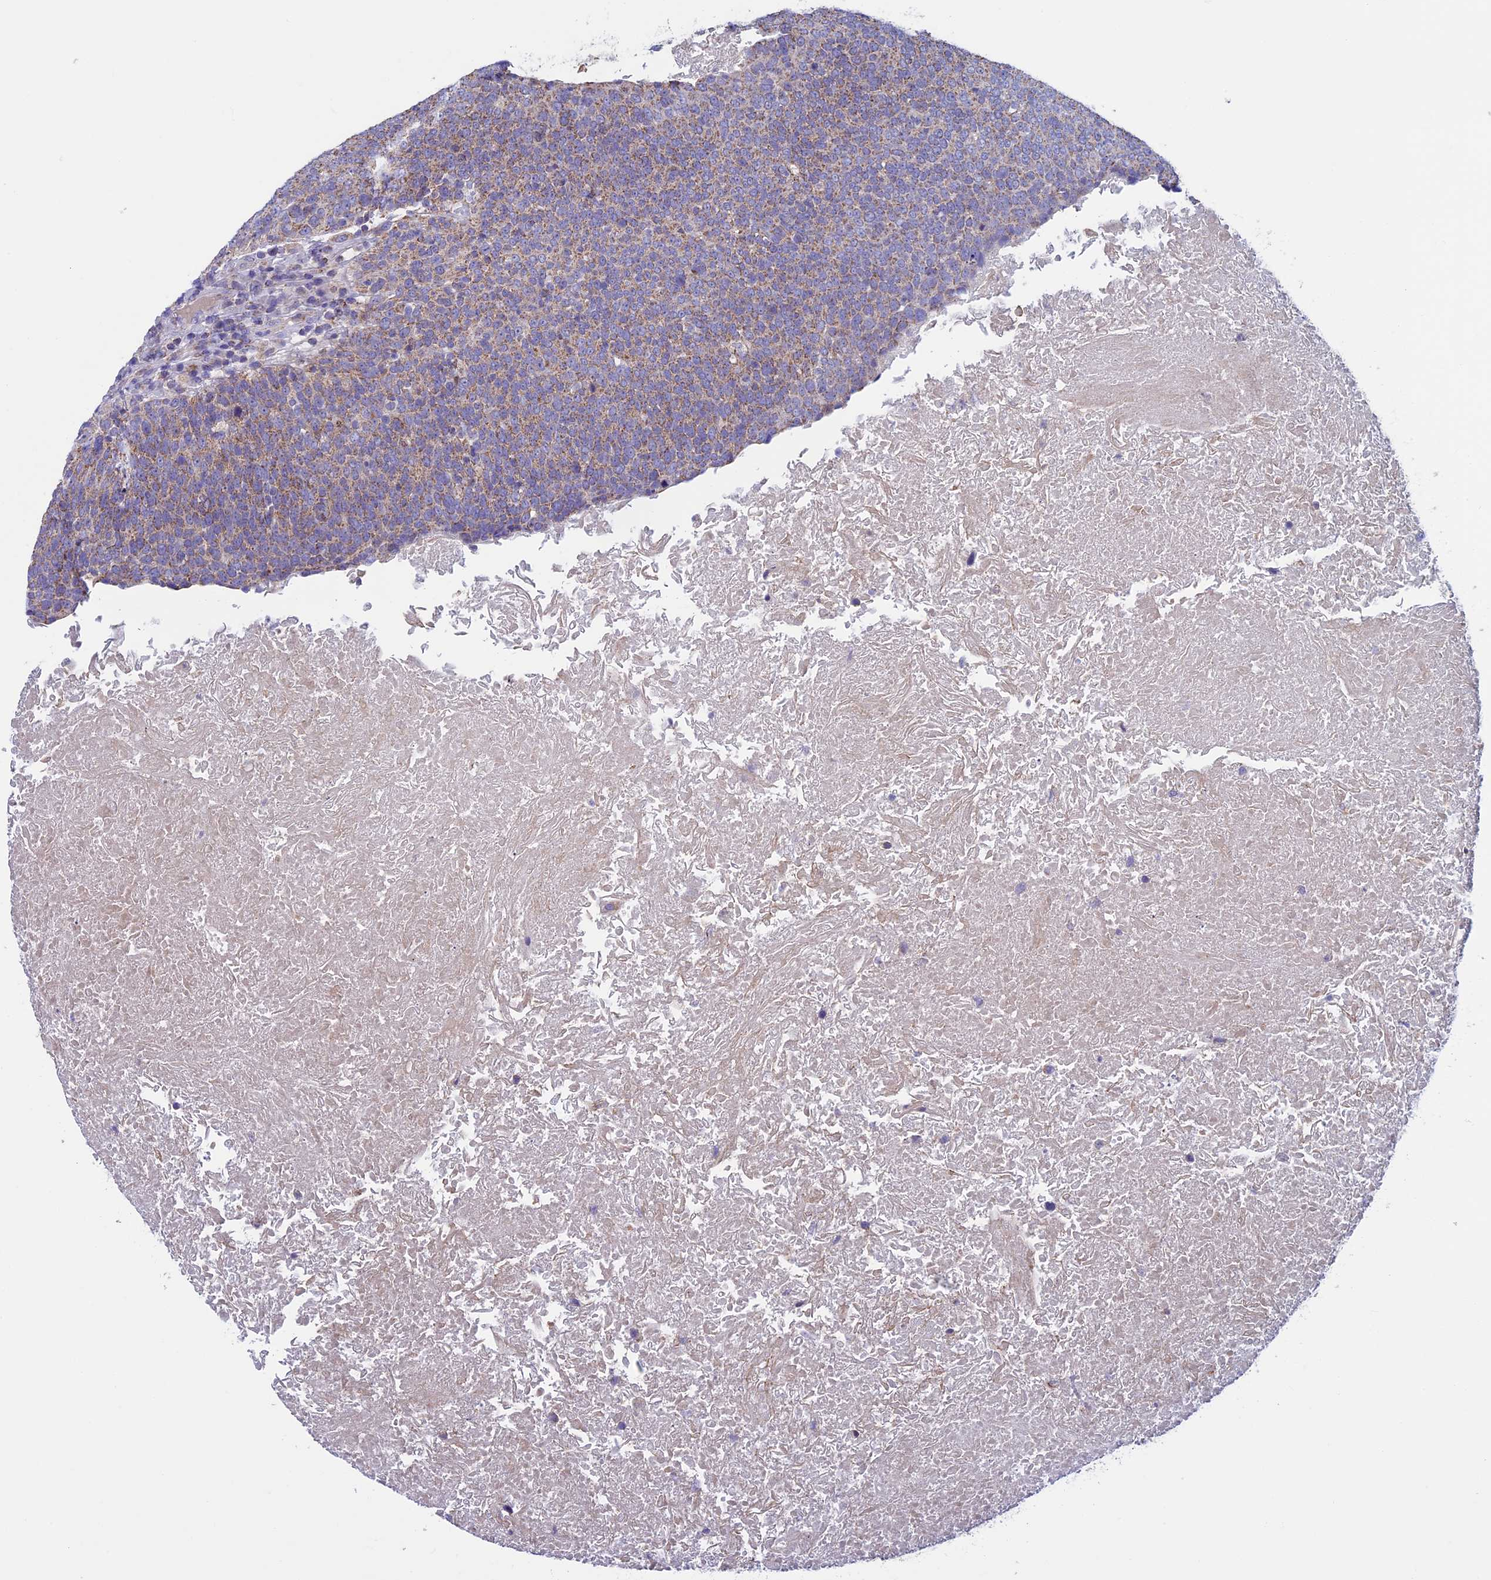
{"staining": {"intensity": "weak", "quantity": ">75%", "location": "cytoplasmic/membranous"}, "tissue": "head and neck cancer", "cell_type": "Tumor cells", "image_type": "cancer", "snomed": [{"axis": "morphology", "description": "Squamous cell carcinoma, NOS"}, {"axis": "morphology", "description": "Squamous cell carcinoma, metastatic, NOS"}, {"axis": "topography", "description": "Lymph node"}, {"axis": "topography", "description": "Head-Neck"}], "caption": "Protein expression analysis of head and neck cancer (metastatic squamous cell carcinoma) reveals weak cytoplasmic/membranous expression in approximately >75% of tumor cells.", "gene": "MFSD12", "patient": {"sex": "male", "age": 62}}